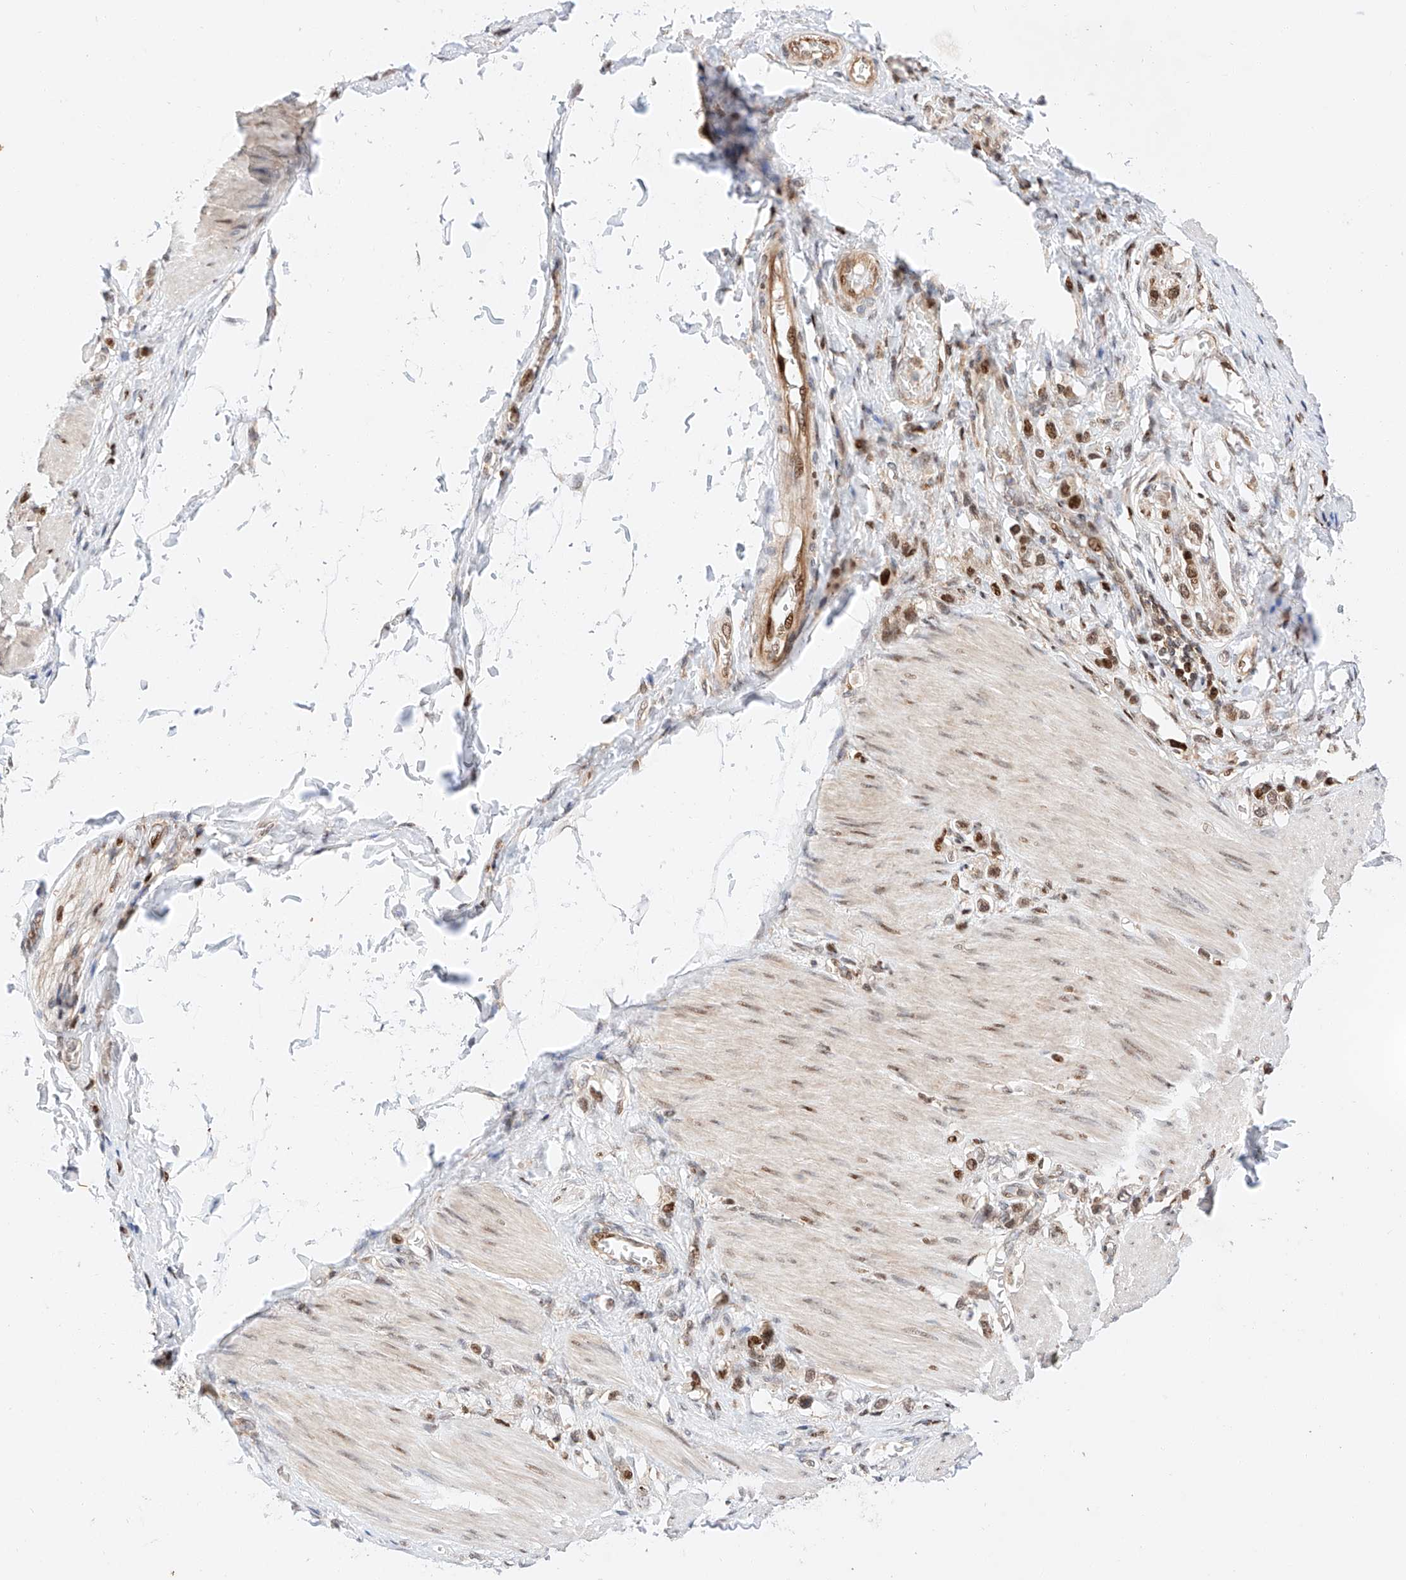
{"staining": {"intensity": "moderate", "quantity": ">75%", "location": "nuclear"}, "tissue": "stomach cancer", "cell_type": "Tumor cells", "image_type": "cancer", "snomed": [{"axis": "morphology", "description": "Adenocarcinoma, NOS"}, {"axis": "topography", "description": "Stomach"}], "caption": "Stomach adenocarcinoma stained with IHC shows moderate nuclear expression in about >75% of tumor cells. The staining was performed using DAB (3,3'-diaminobenzidine) to visualize the protein expression in brown, while the nuclei were stained in blue with hematoxylin (Magnification: 20x).", "gene": "HDAC9", "patient": {"sex": "female", "age": 65}}